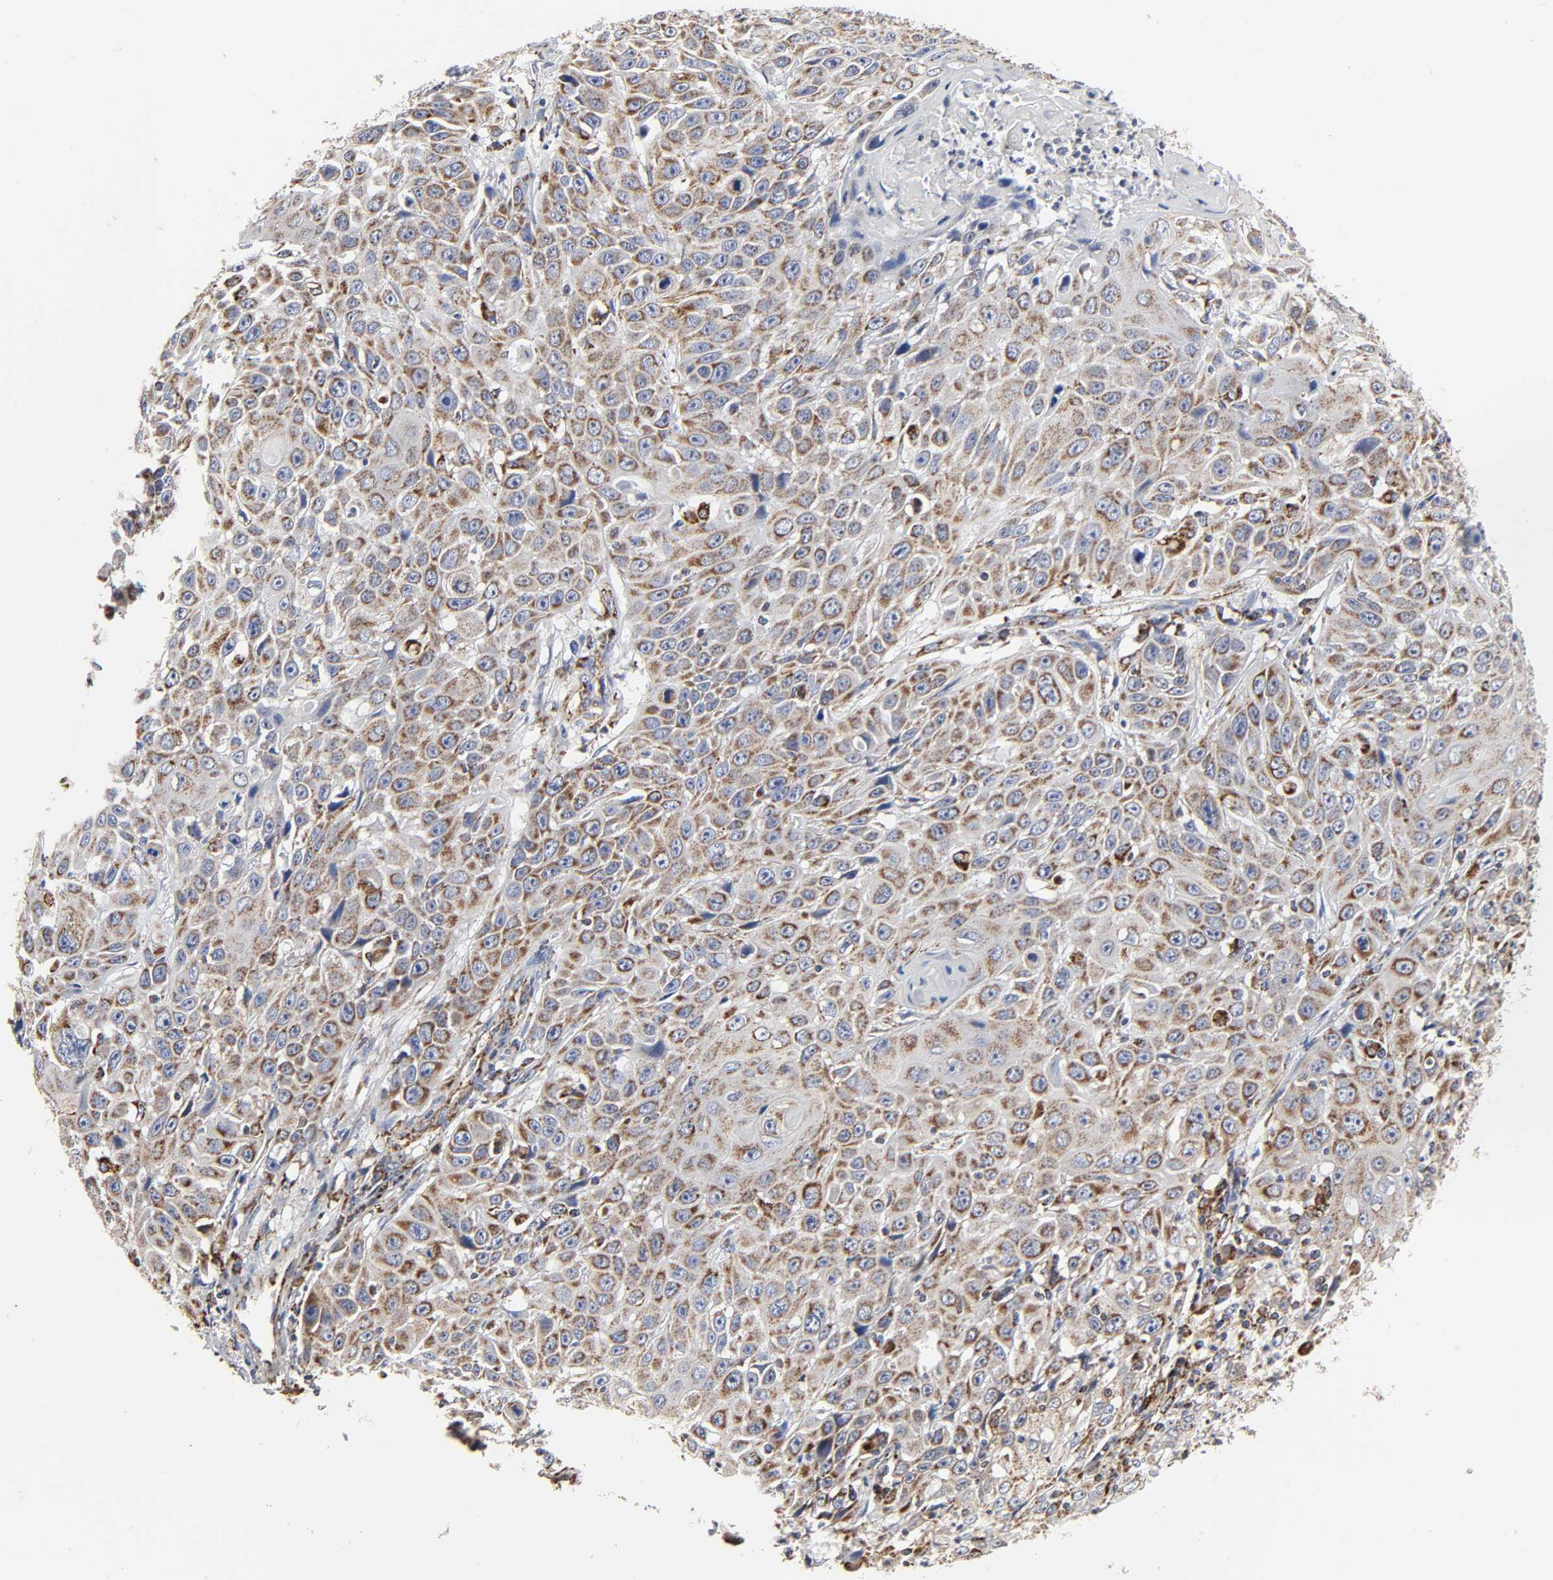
{"staining": {"intensity": "moderate", "quantity": ">75%", "location": "cytoplasmic/membranous"}, "tissue": "cervical cancer", "cell_type": "Tumor cells", "image_type": "cancer", "snomed": [{"axis": "morphology", "description": "Squamous cell carcinoma, NOS"}, {"axis": "topography", "description": "Cervix"}], "caption": "Protein expression by immunohistochemistry (IHC) reveals moderate cytoplasmic/membranous expression in about >75% of tumor cells in cervical cancer (squamous cell carcinoma). (brown staining indicates protein expression, while blue staining denotes nuclei).", "gene": "COX6B1", "patient": {"sex": "female", "age": 39}}